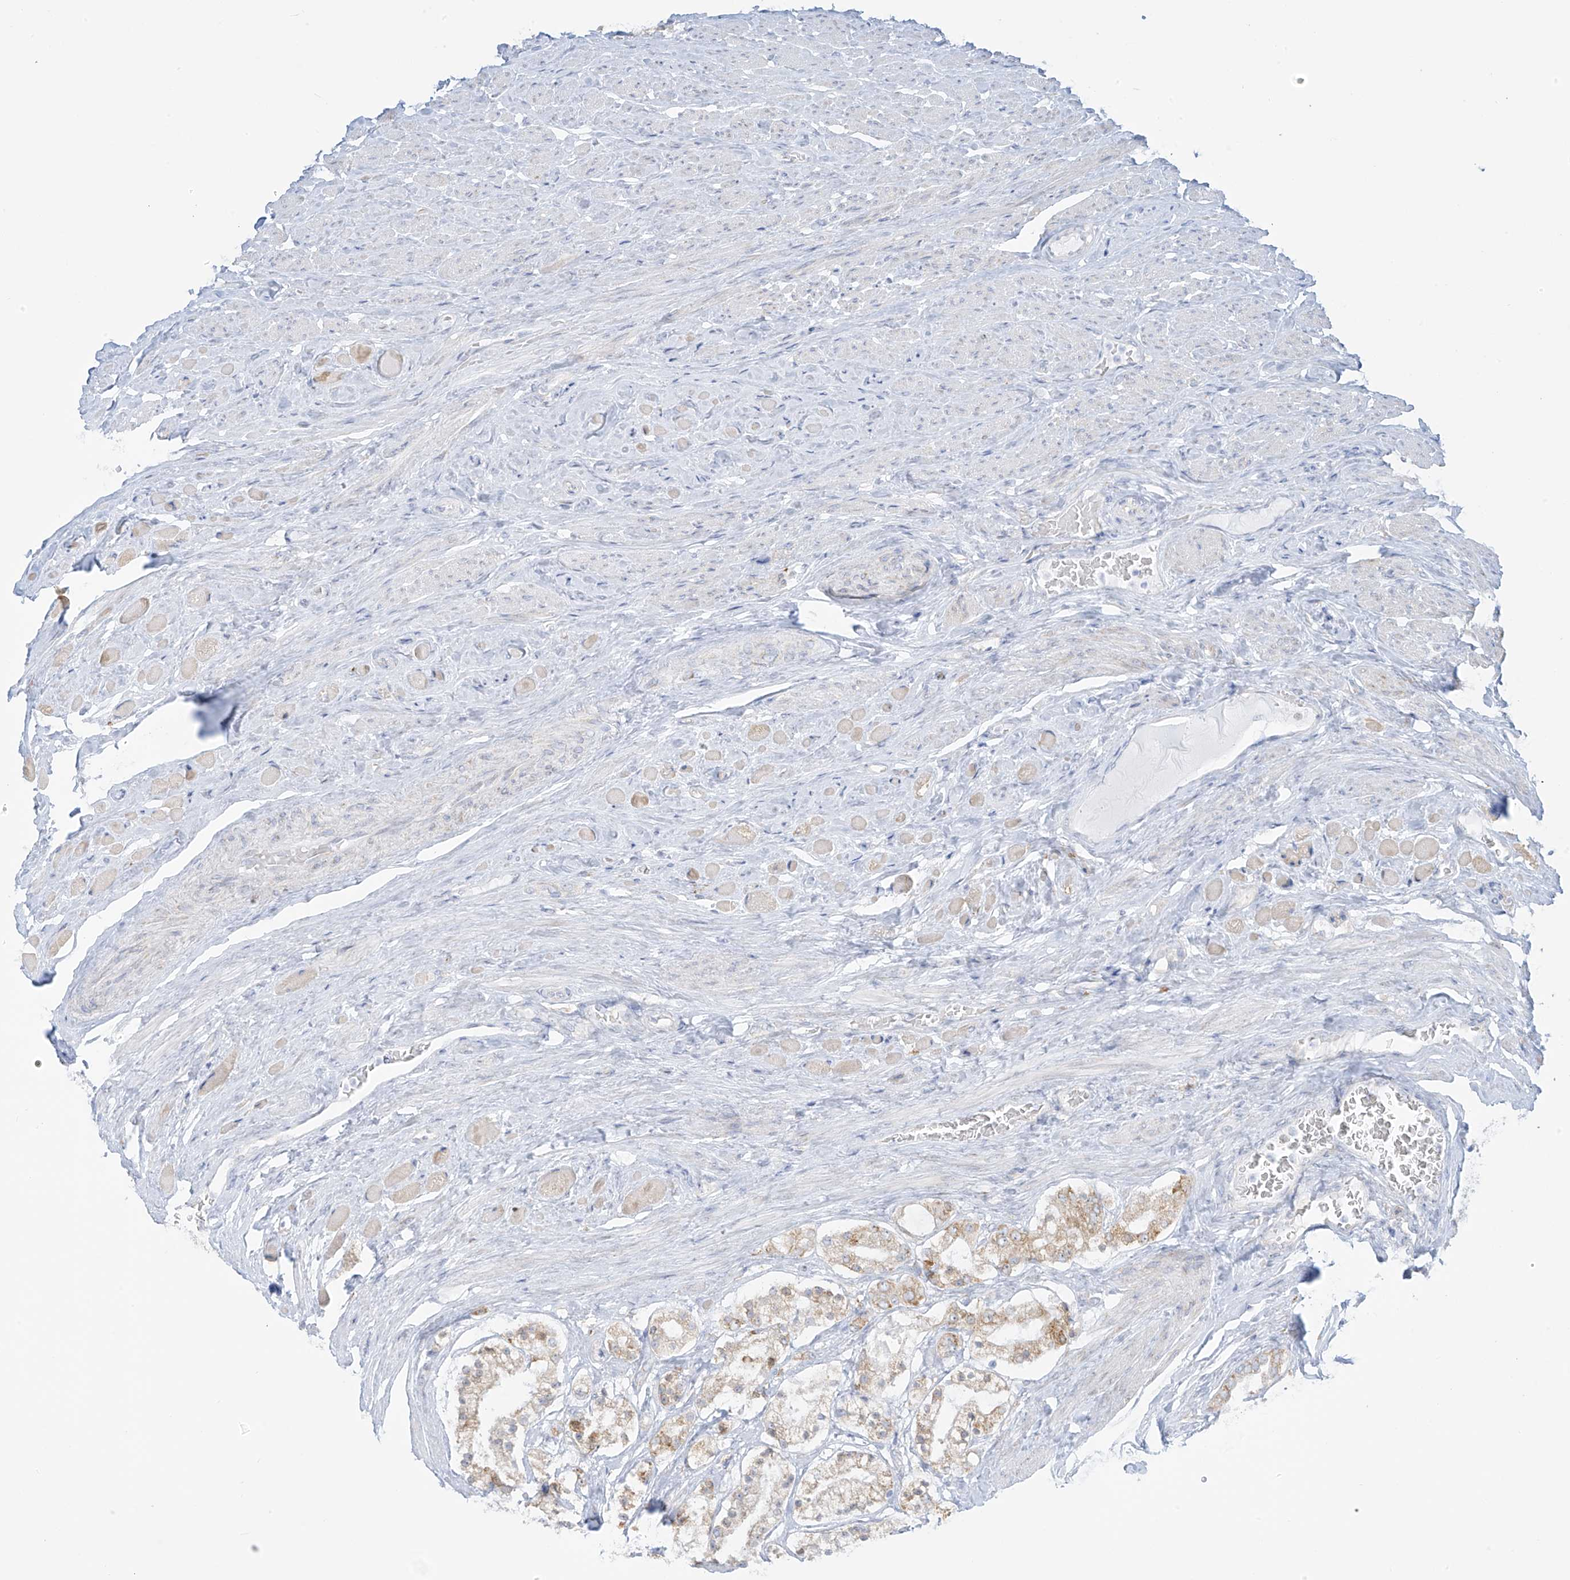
{"staining": {"intensity": "moderate", "quantity": "<25%", "location": "cytoplasmic/membranous"}, "tissue": "prostate cancer", "cell_type": "Tumor cells", "image_type": "cancer", "snomed": [{"axis": "morphology", "description": "Adenocarcinoma, High grade"}, {"axis": "topography", "description": "Prostate"}], "caption": "Human high-grade adenocarcinoma (prostate) stained with a protein marker displays moderate staining in tumor cells.", "gene": "LRRC59", "patient": {"sex": "male", "age": 64}}